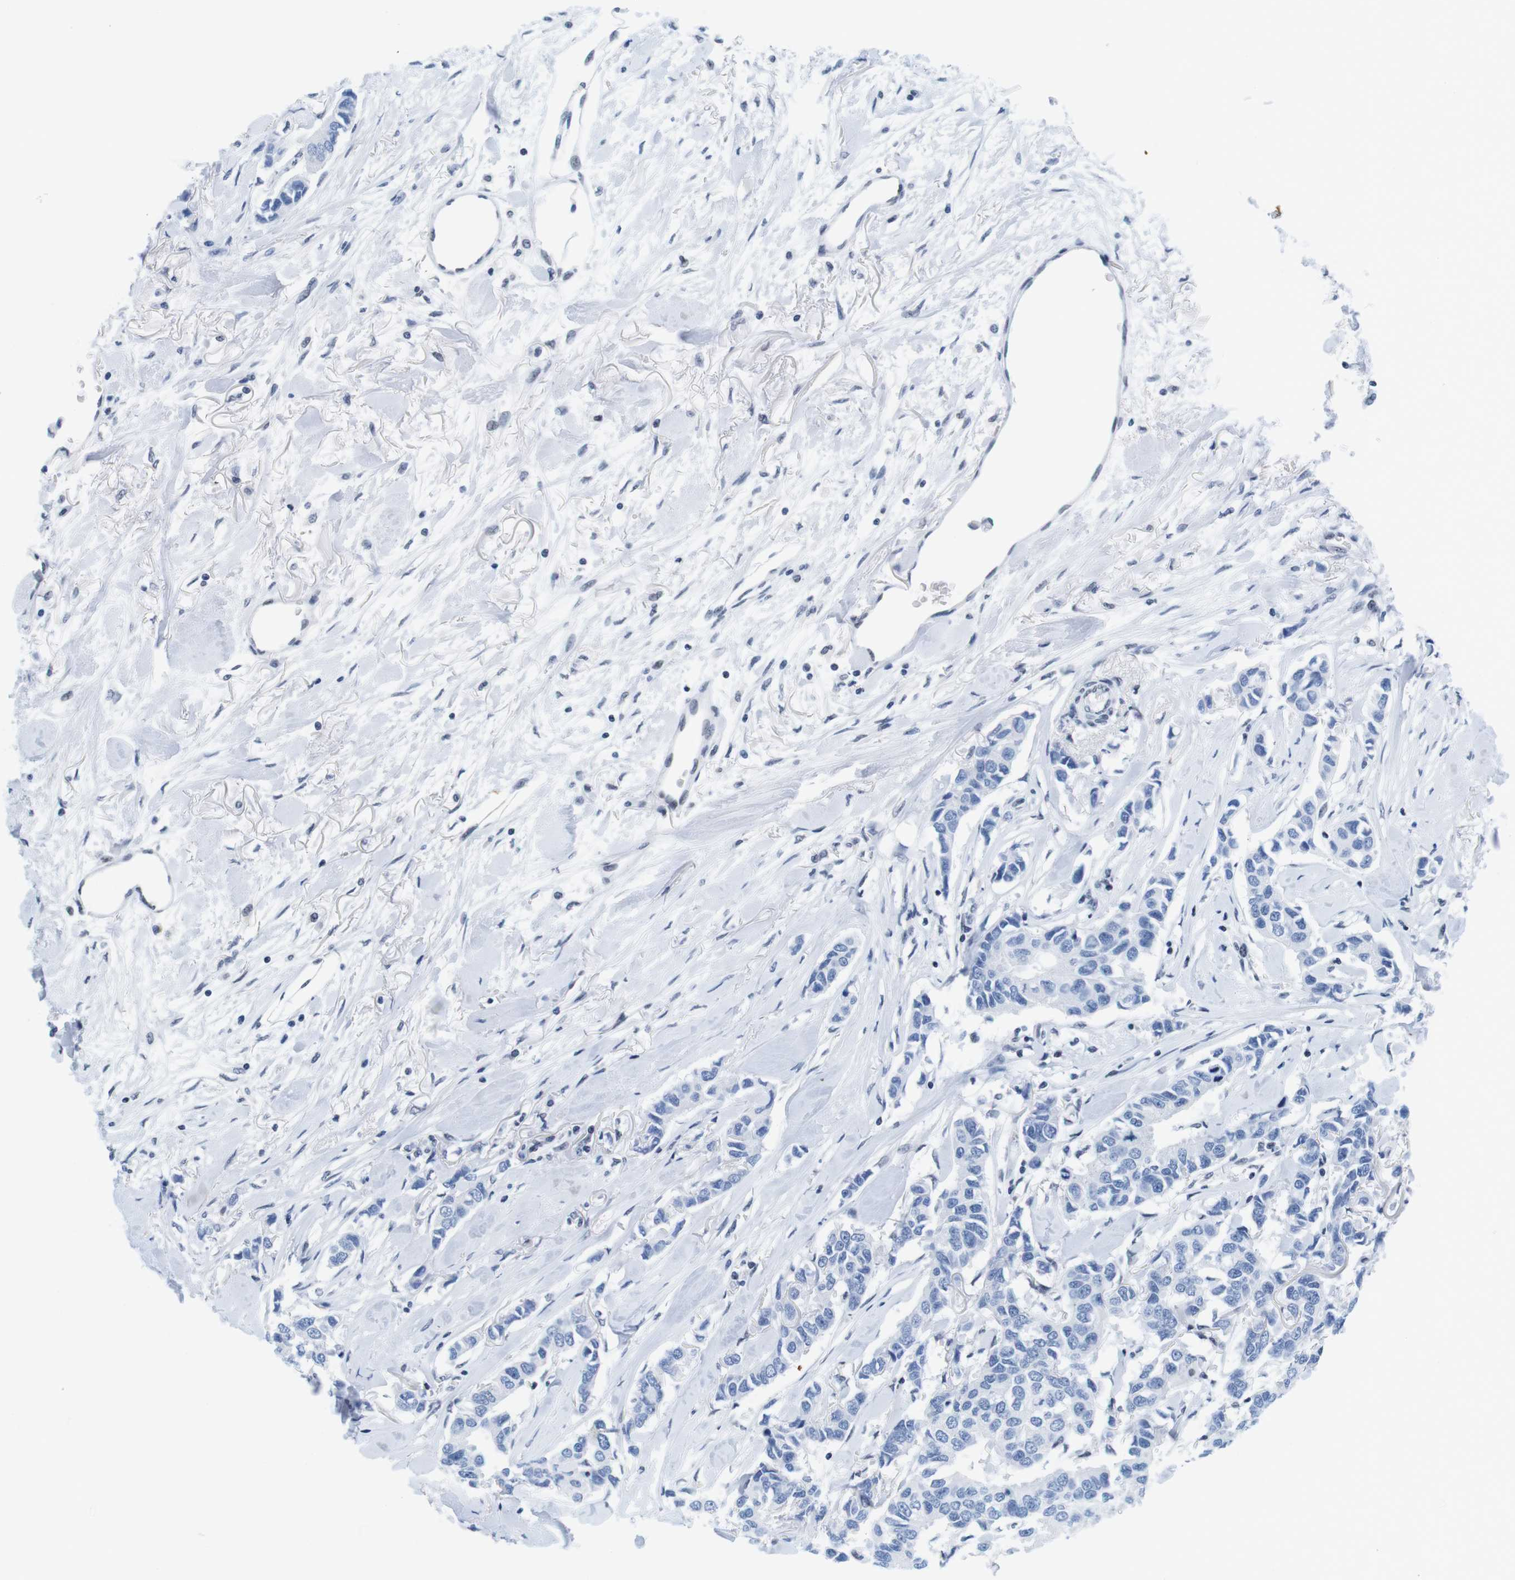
{"staining": {"intensity": "negative", "quantity": "none", "location": "none"}, "tissue": "breast cancer", "cell_type": "Tumor cells", "image_type": "cancer", "snomed": [{"axis": "morphology", "description": "Duct carcinoma"}, {"axis": "topography", "description": "Breast"}], "caption": "DAB (3,3'-diaminobenzidine) immunohistochemical staining of human breast cancer (invasive ductal carcinoma) exhibits no significant staining in tumor cells. (Stains: DAB (3,3'-diaminobenzidine) IHC with hematoxylin counter stain, Microscopy: brightfield microscopy at high magnification).", "gene": "IFI16", "patient": {"sex": "female", "age": 80}}